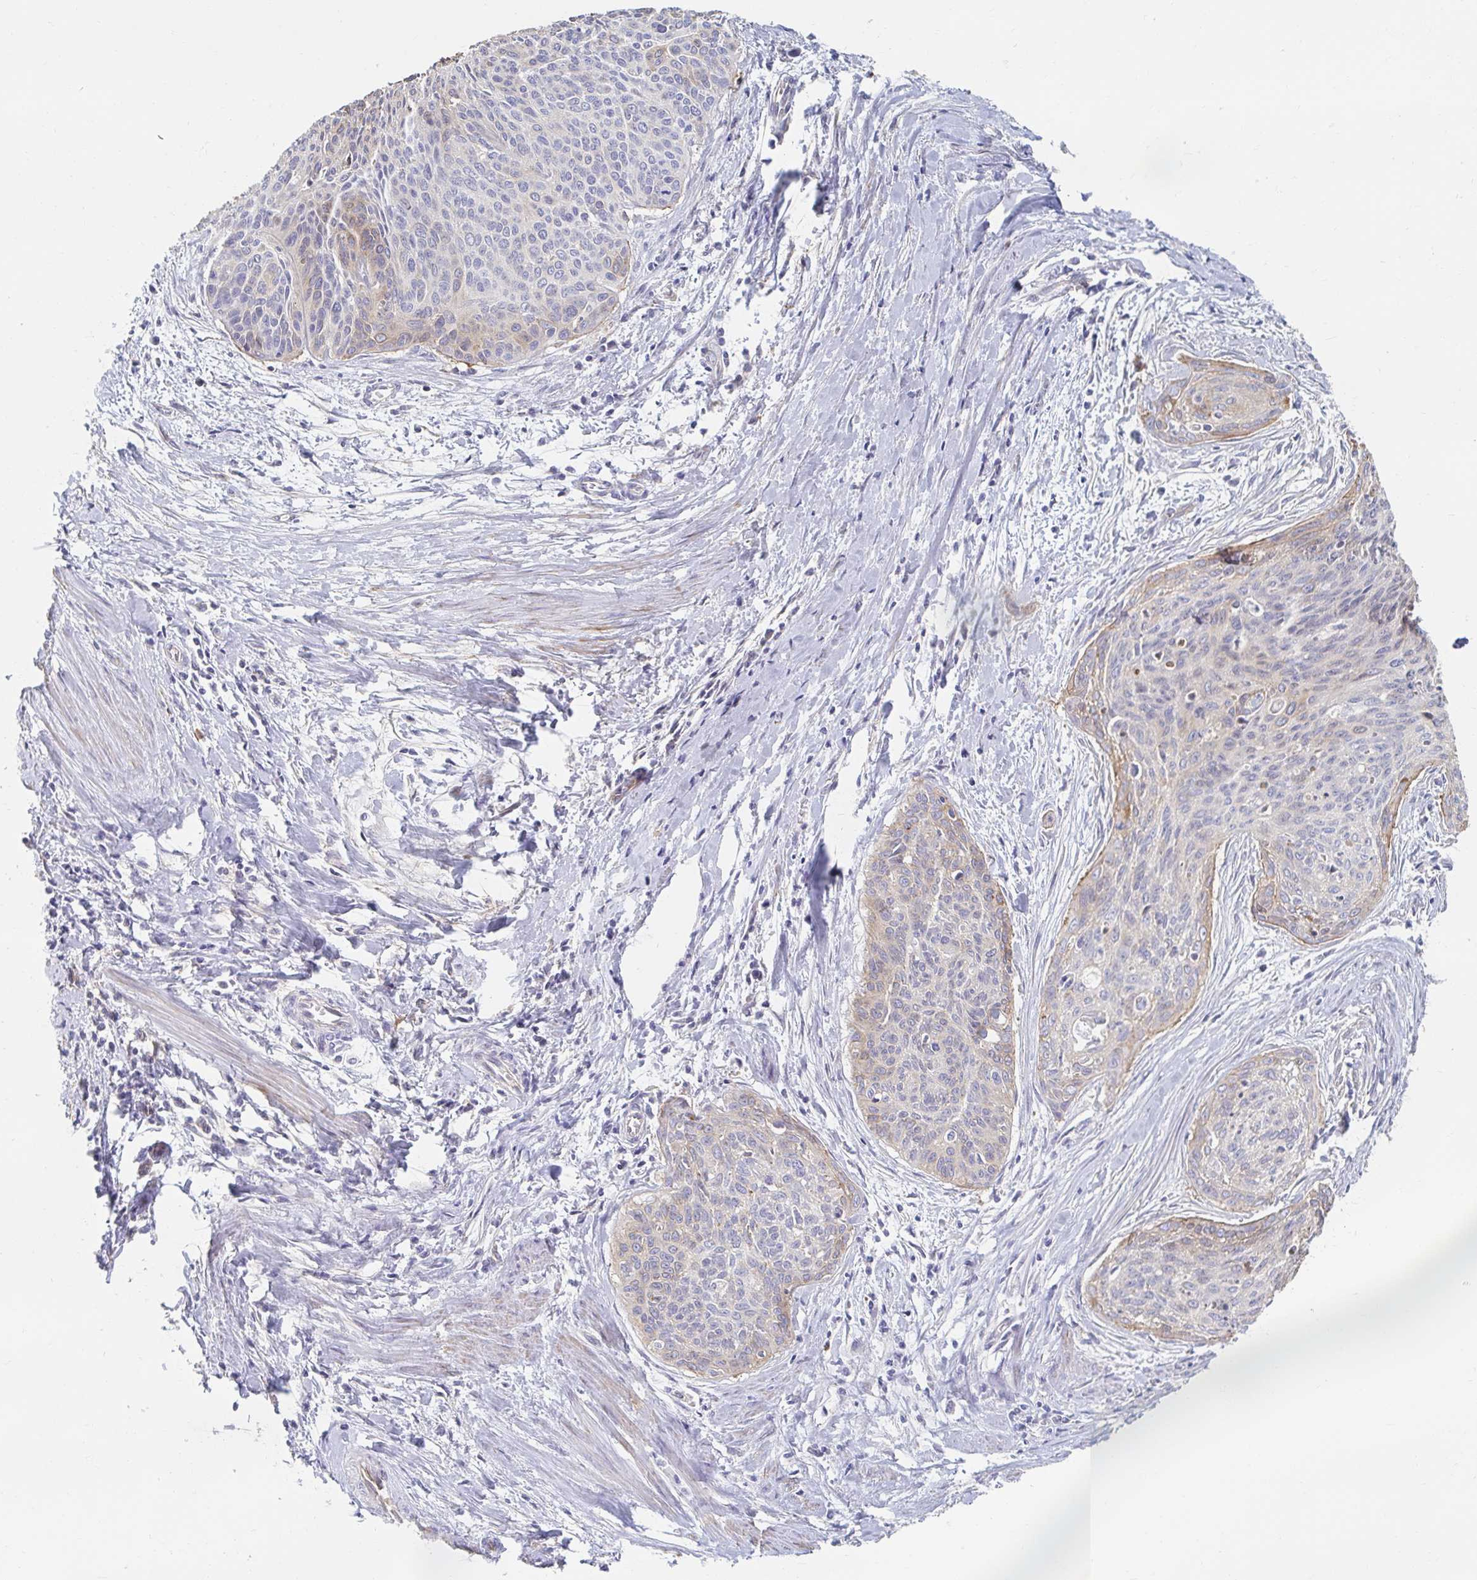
{"staining": {"intensity": "weak", "quantity": "25%-75%", "location": "cytoplasmic/membranous"}, "tissue": "cervical cancer", "cell_type": "Tumor cells", "image_type": "cancer", "snomed": [{"axis": "morphology", "description": "Squamous cell carcinoma, NOS"}, {"axis": "topography", "description": "Cervix"}], "caption": "This is a histology image of immunohistochemistry staining of cervical squamous cell carcinoma, which shows weak expression in the cytoplasmic/membranous of tumor cells.", "gene": "MYLK2", "patient": {"sex": "female", "age": 55}}